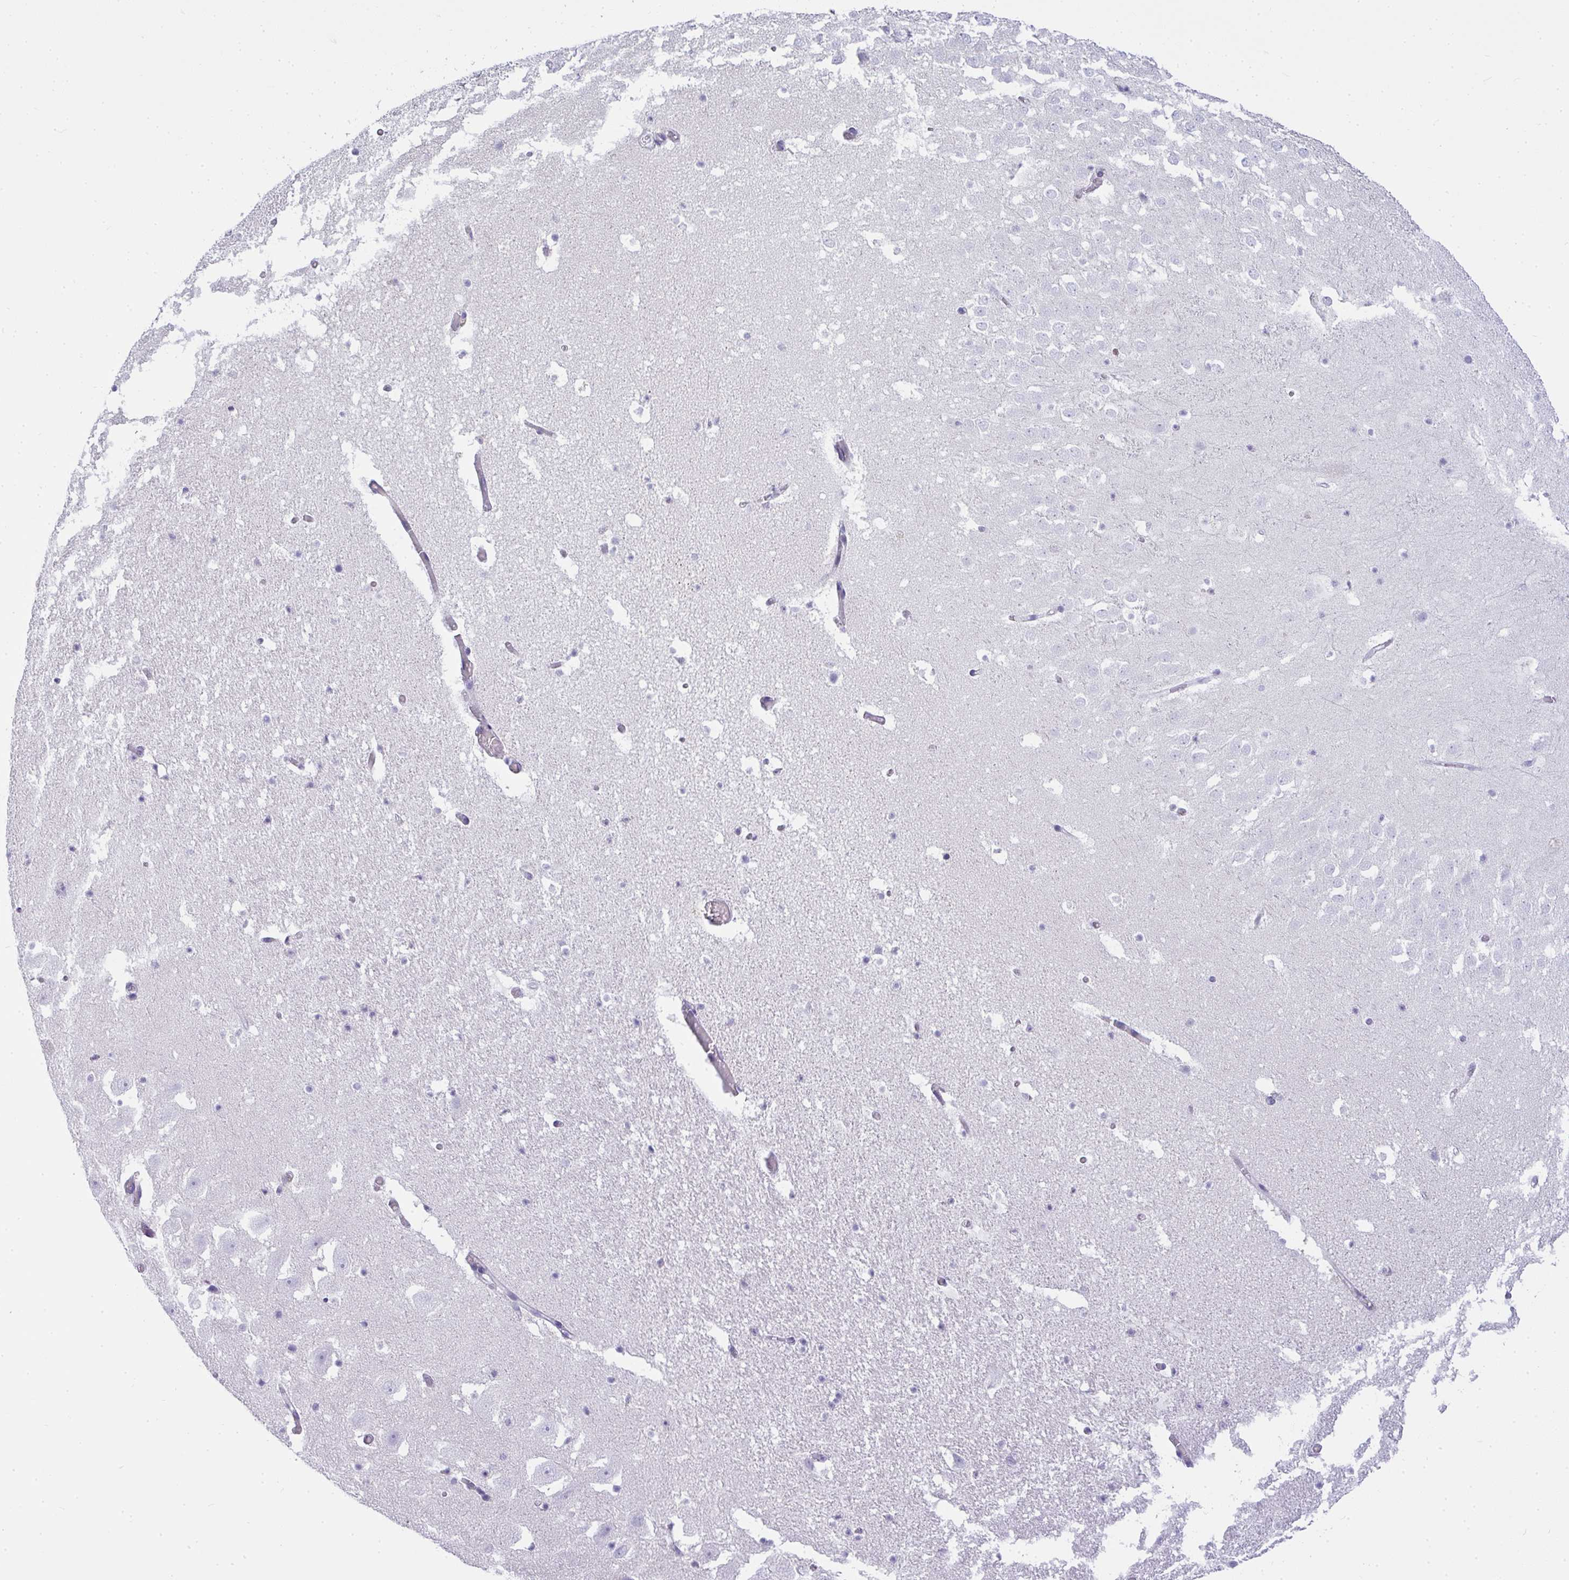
{"staining": {"intensity": "negative", "quantity": "none", "location": "none"}, "tissue": "hippocampus", "cell_type": "Glial cells", "image_type": "normal", "snomed": [{"axis": "morphology", "description": "Normal tissue, NOS"}, {"axis": "topography", "description": "Hippocampus"}], "caption": "Immunohistochemistry (IHC) image of unremarkable hippocampus: hippocampus stained with DAB demonstrates no significant protein staining in glial cells.", "gene": "GSDMB", "patient": {"sex": "female", "age": 42}}